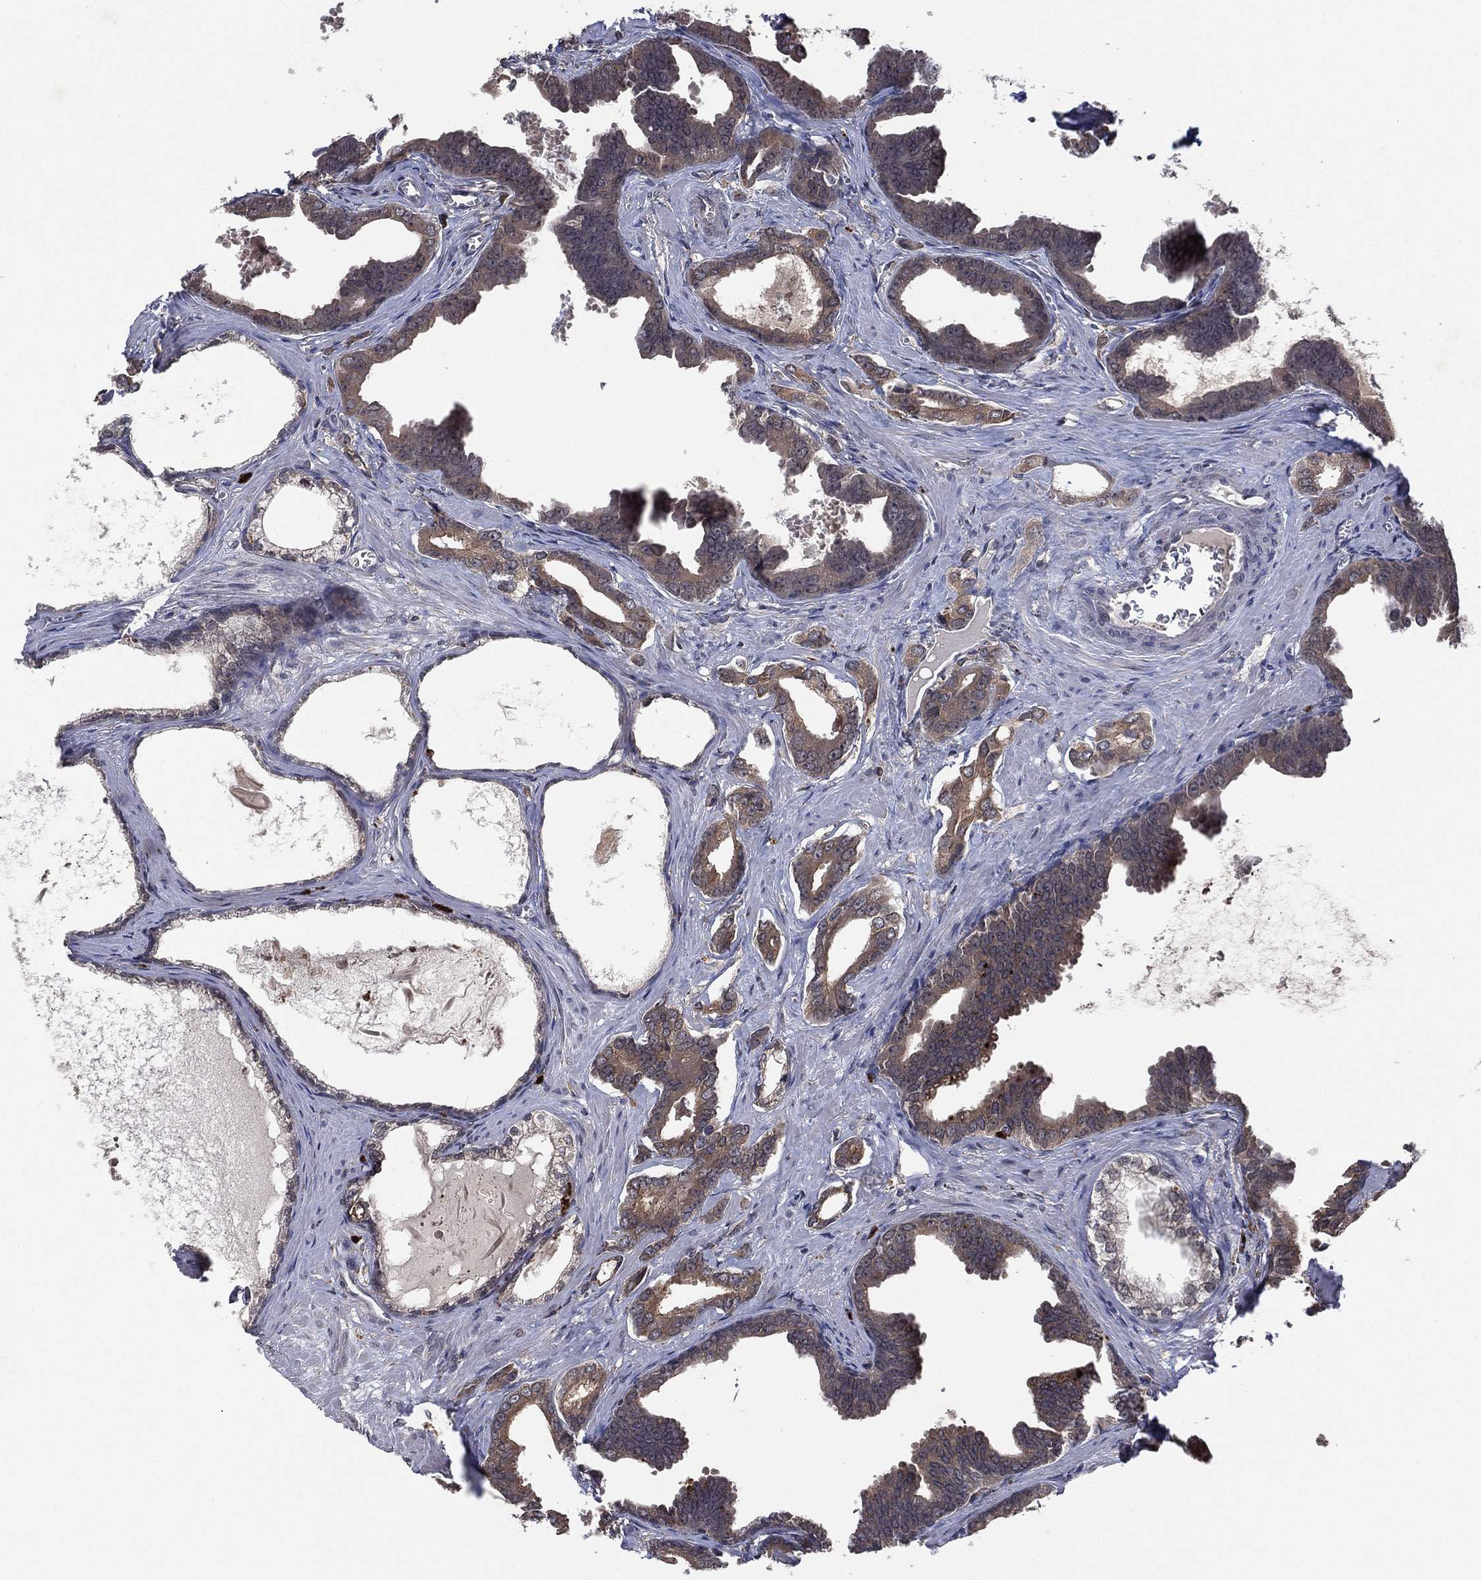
{"staining": {"intensity": "weak", "quantity": ">75%", "location": "cytoplasmic/membranous"}, "tissue": "prostate cancer", "cell_type": "Tumor cells", "image_type": "cancer", "snomed": [{"axis": "morphology", "description": "Adenocarcinoma, NOS"}, {"axis": "topography", "description": "Prostate"}], "caption": "Prostate adenocarcinoma stained with a brown dye exhibits weak cytoplasmic/membranous positive positivity in about >75% of tumor cells.", "gene": "ATG4B", "patient": {"sex": "male", "age": 66}}